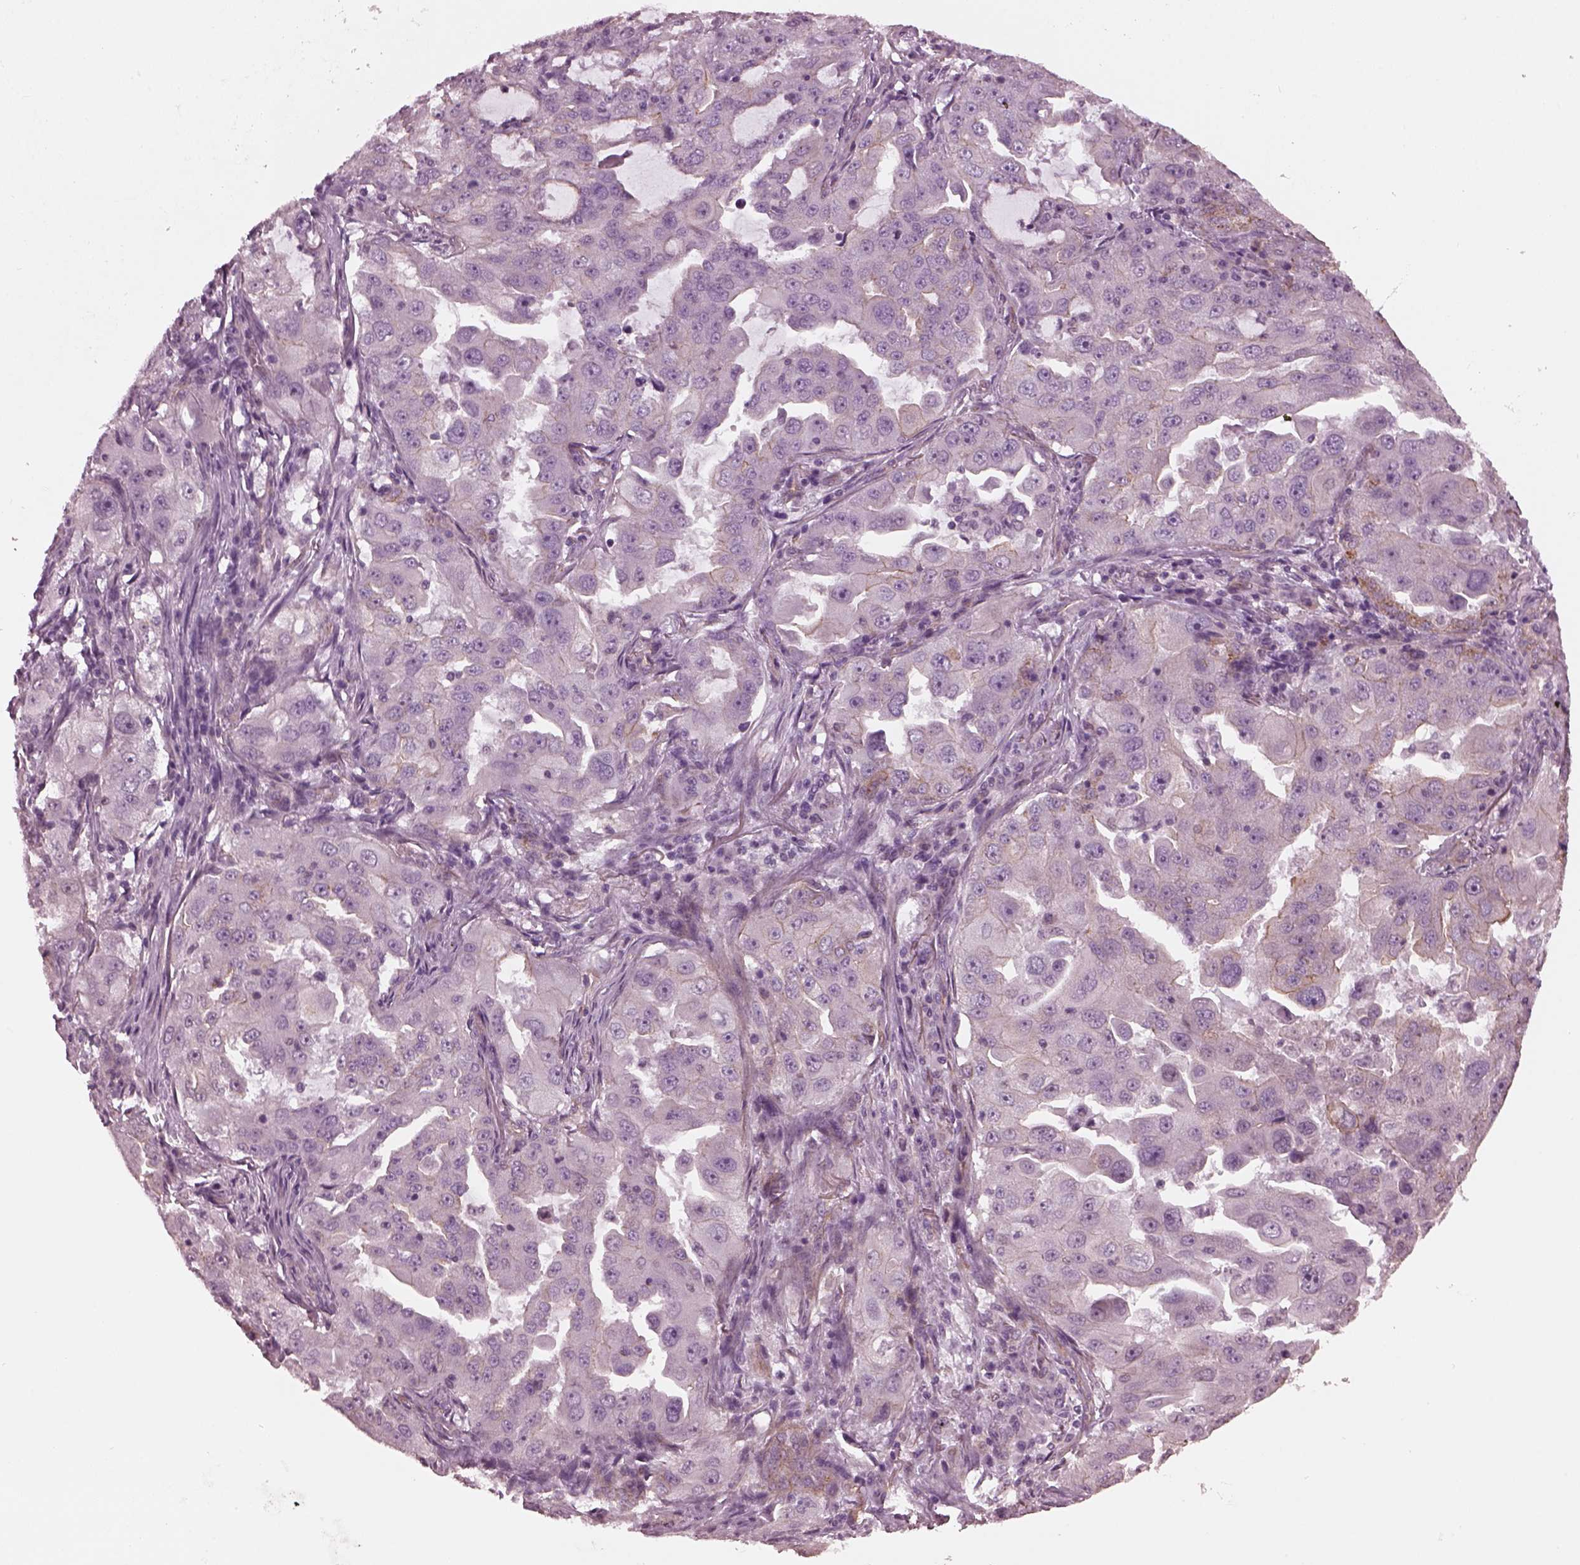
{"staining": {"intensity": "moderate", "quantity": "<25%", "location": "cytoplasmic/membranous"}, "tissue": "lung cancer", "cell_type": "Tumor cells", "image_type": "cancer", "snomed": [{"axis": "morphology", "description": "Adenocarcinoma, NOS"}, {"axis": "topography", "description": "Lung"}], "caption": "A photomicrograph showing moderate cytoplasmic/membranous positivity in approximately <25% of tumor cells in lung cancer (adenocarcinoma), as visualized by brown immunohistochemical staining.", "gene": "ODAD1", "patient": {"sex": "female", "age": 61}}